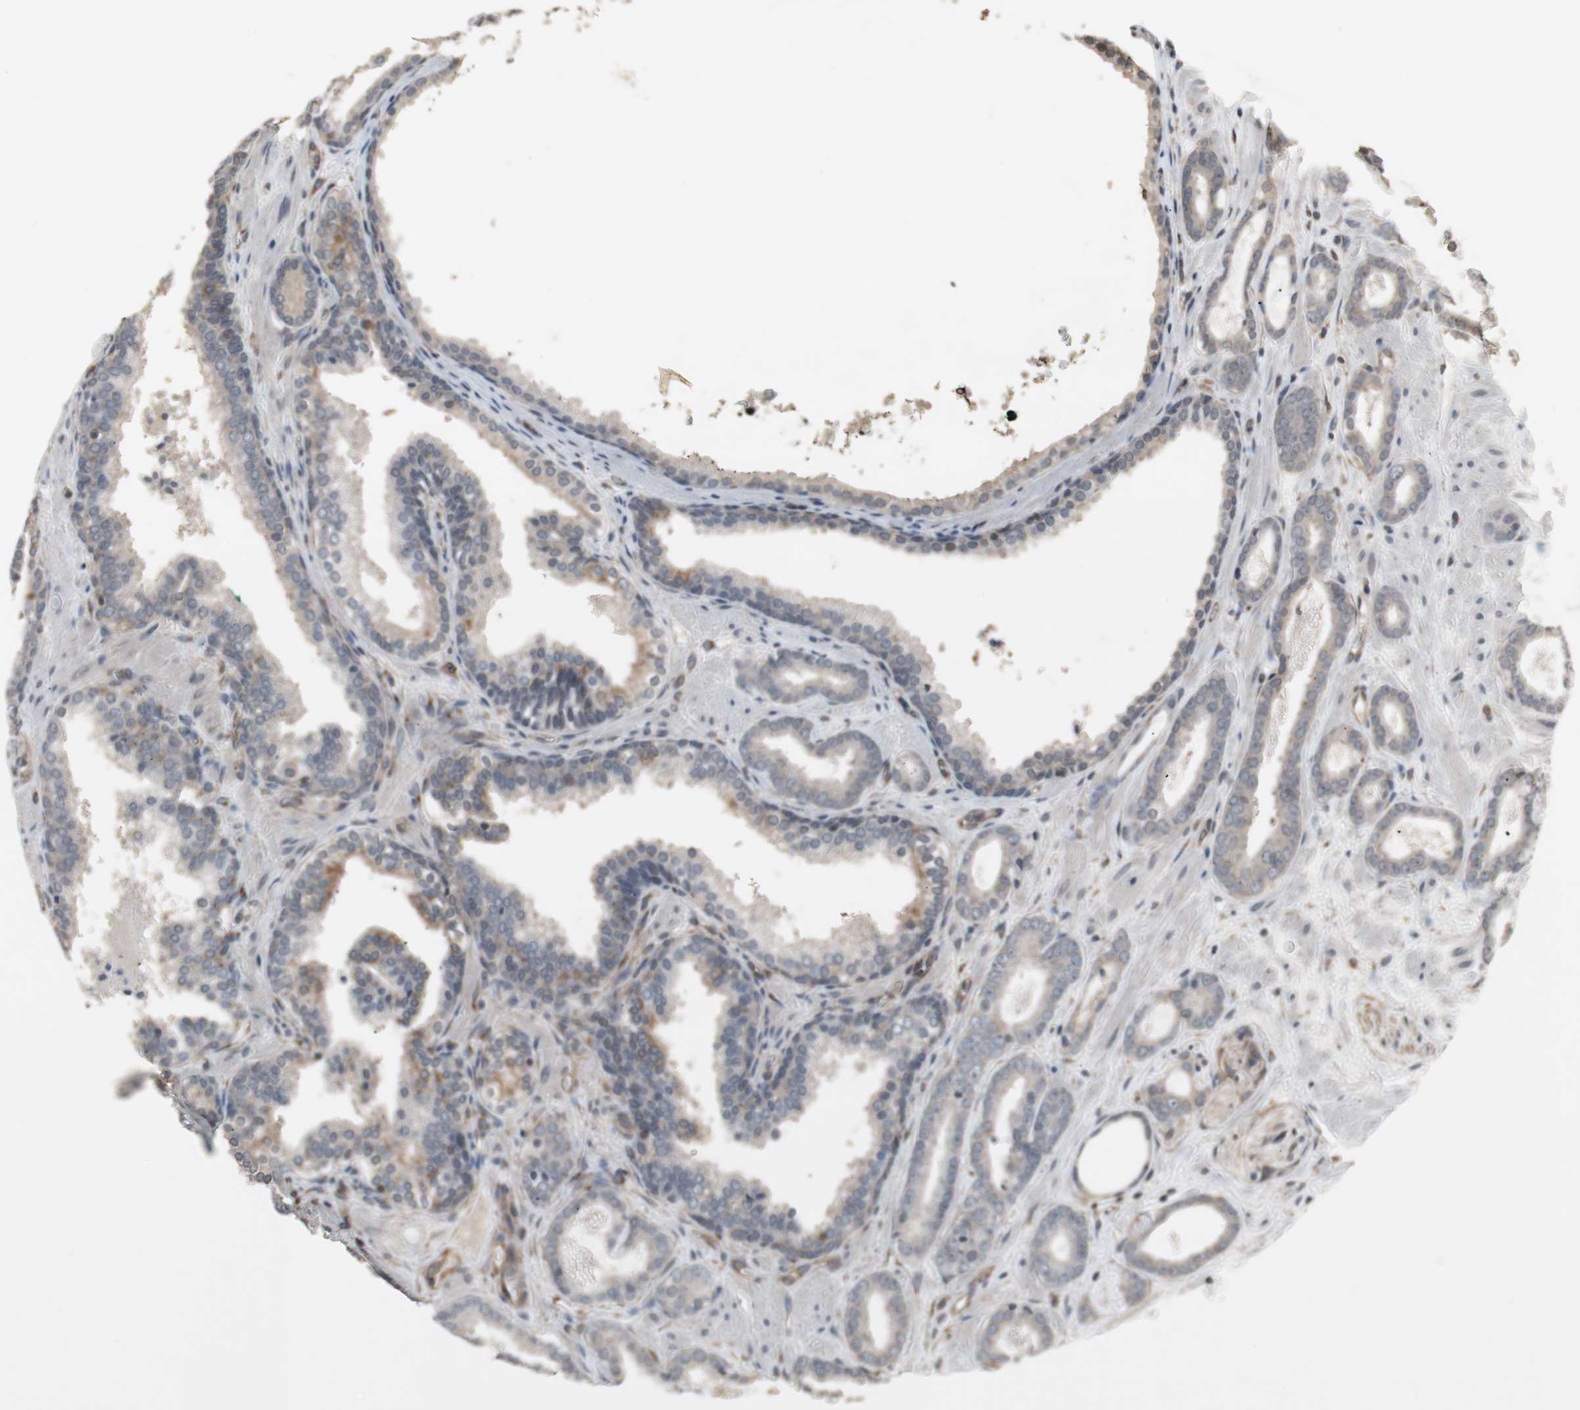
{"staining": {"intensity": "weak", "quantity": "25%-75%", "location": "cytoplasmic/membranous"}, "tissue": "prostate cancer", "cell_type": "Tumor cells", "image_type": "cancer", "snomed": [{"axis": "morphology", "description": "Adenocarcinoma, Low grade"}, {"axis": "topography", "description": "Prostate"}], "caption": "Immunohistochemical staining of human prostate cancer displays low levels of weak cytoplasmic/membranous protein positivity in about 25%-75% of tumor cells.", "gene": "ATP2B2", "patient": {"sex": "male", "age": 57}}